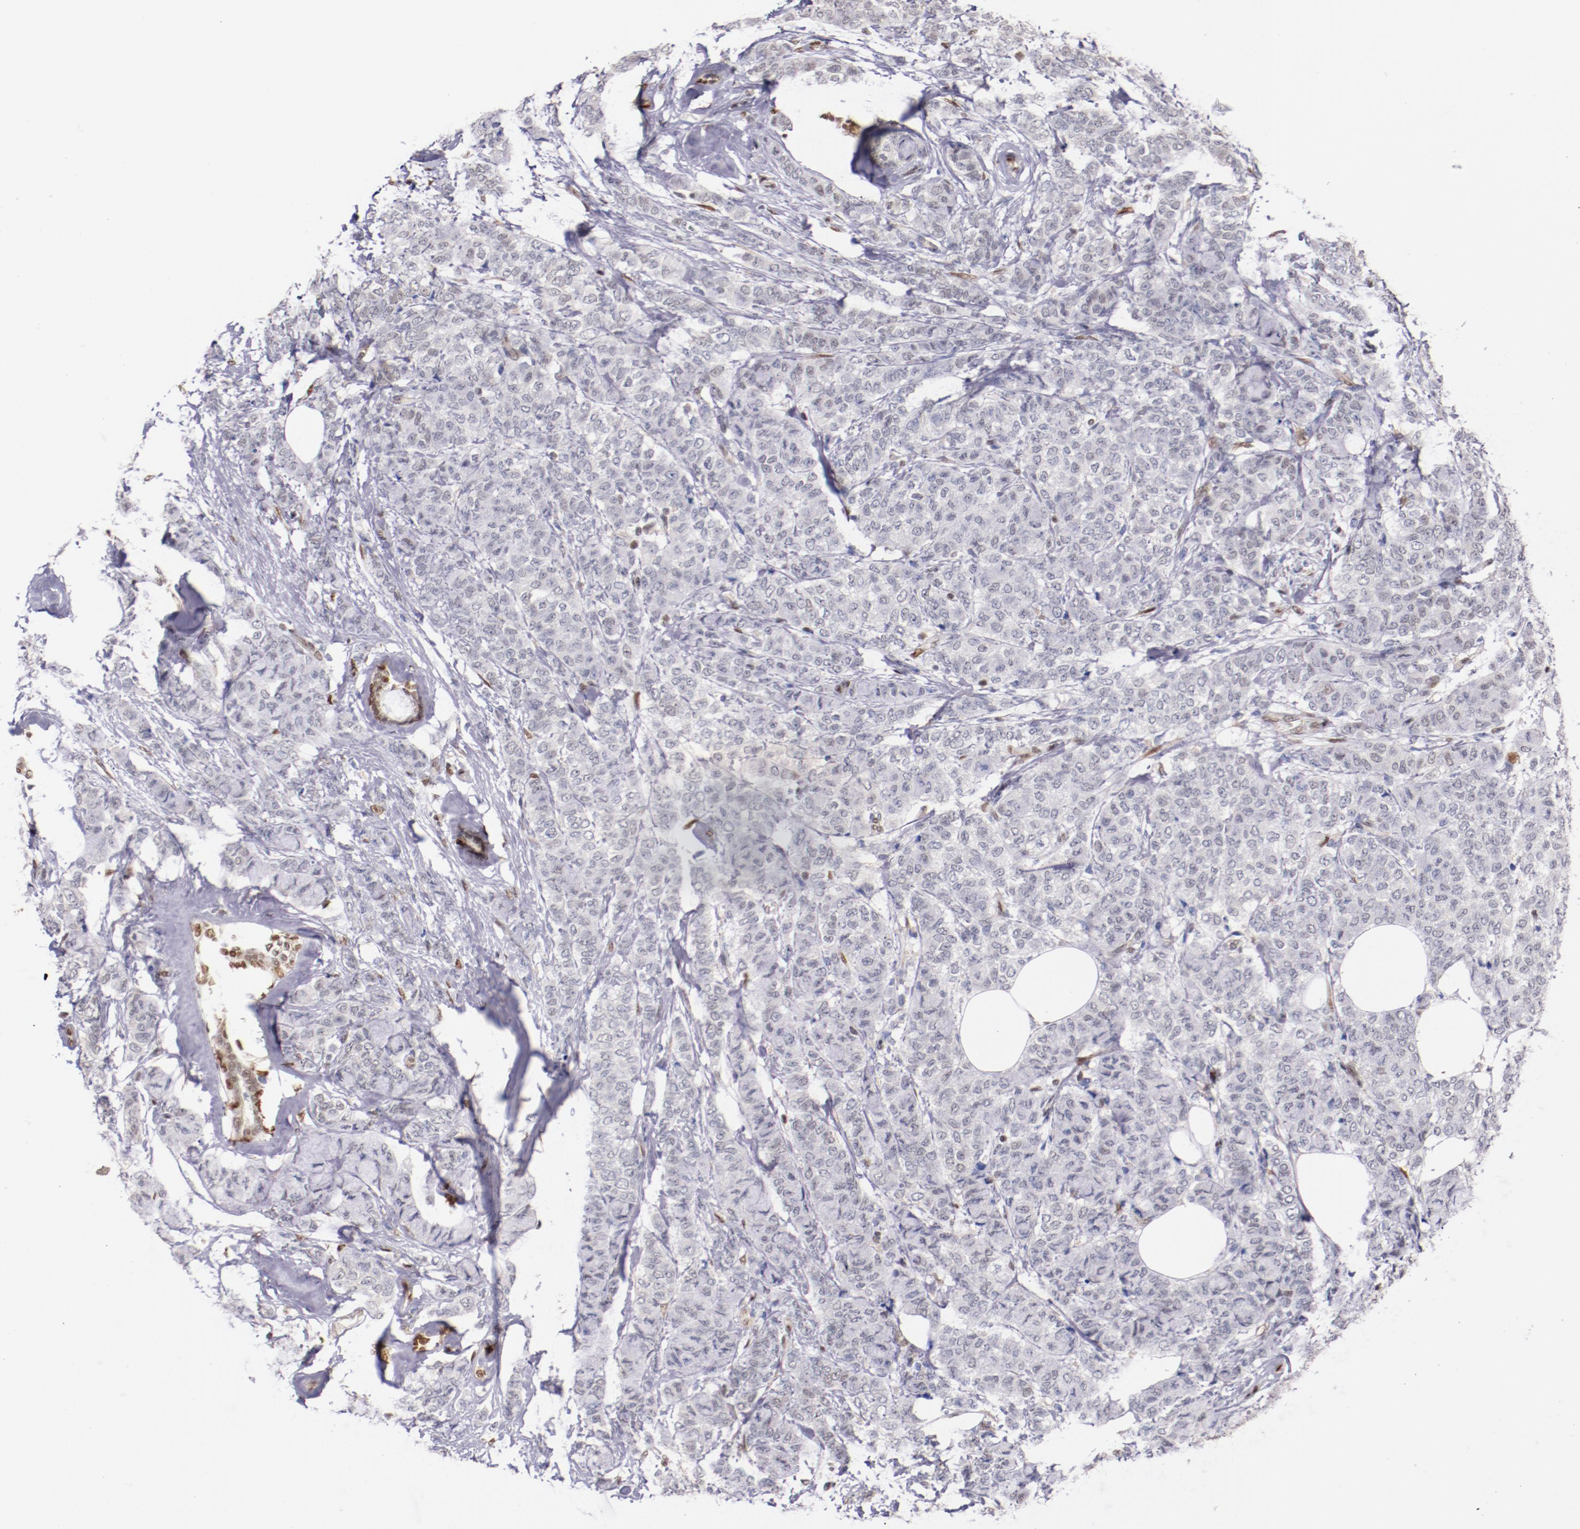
{"staining": {"intensity": "weak", "quantity": "<25%", "location": "nuclear"}, "tissue": "breast cancer", "cell_type": "Tumor cells", "image_type": "cancer", "snomed": [{"axis": "morphology", "description": "Lobular carcinoma"}, {"axis": "topography", "description": "Breast"}], "caption": "Immunohistochemical staining of human breast cancer (lobular carcinoma) shows no significant positivity in tumor cells.", "gene": "SRF", "patient": {"sex": "female", "age": 60}}